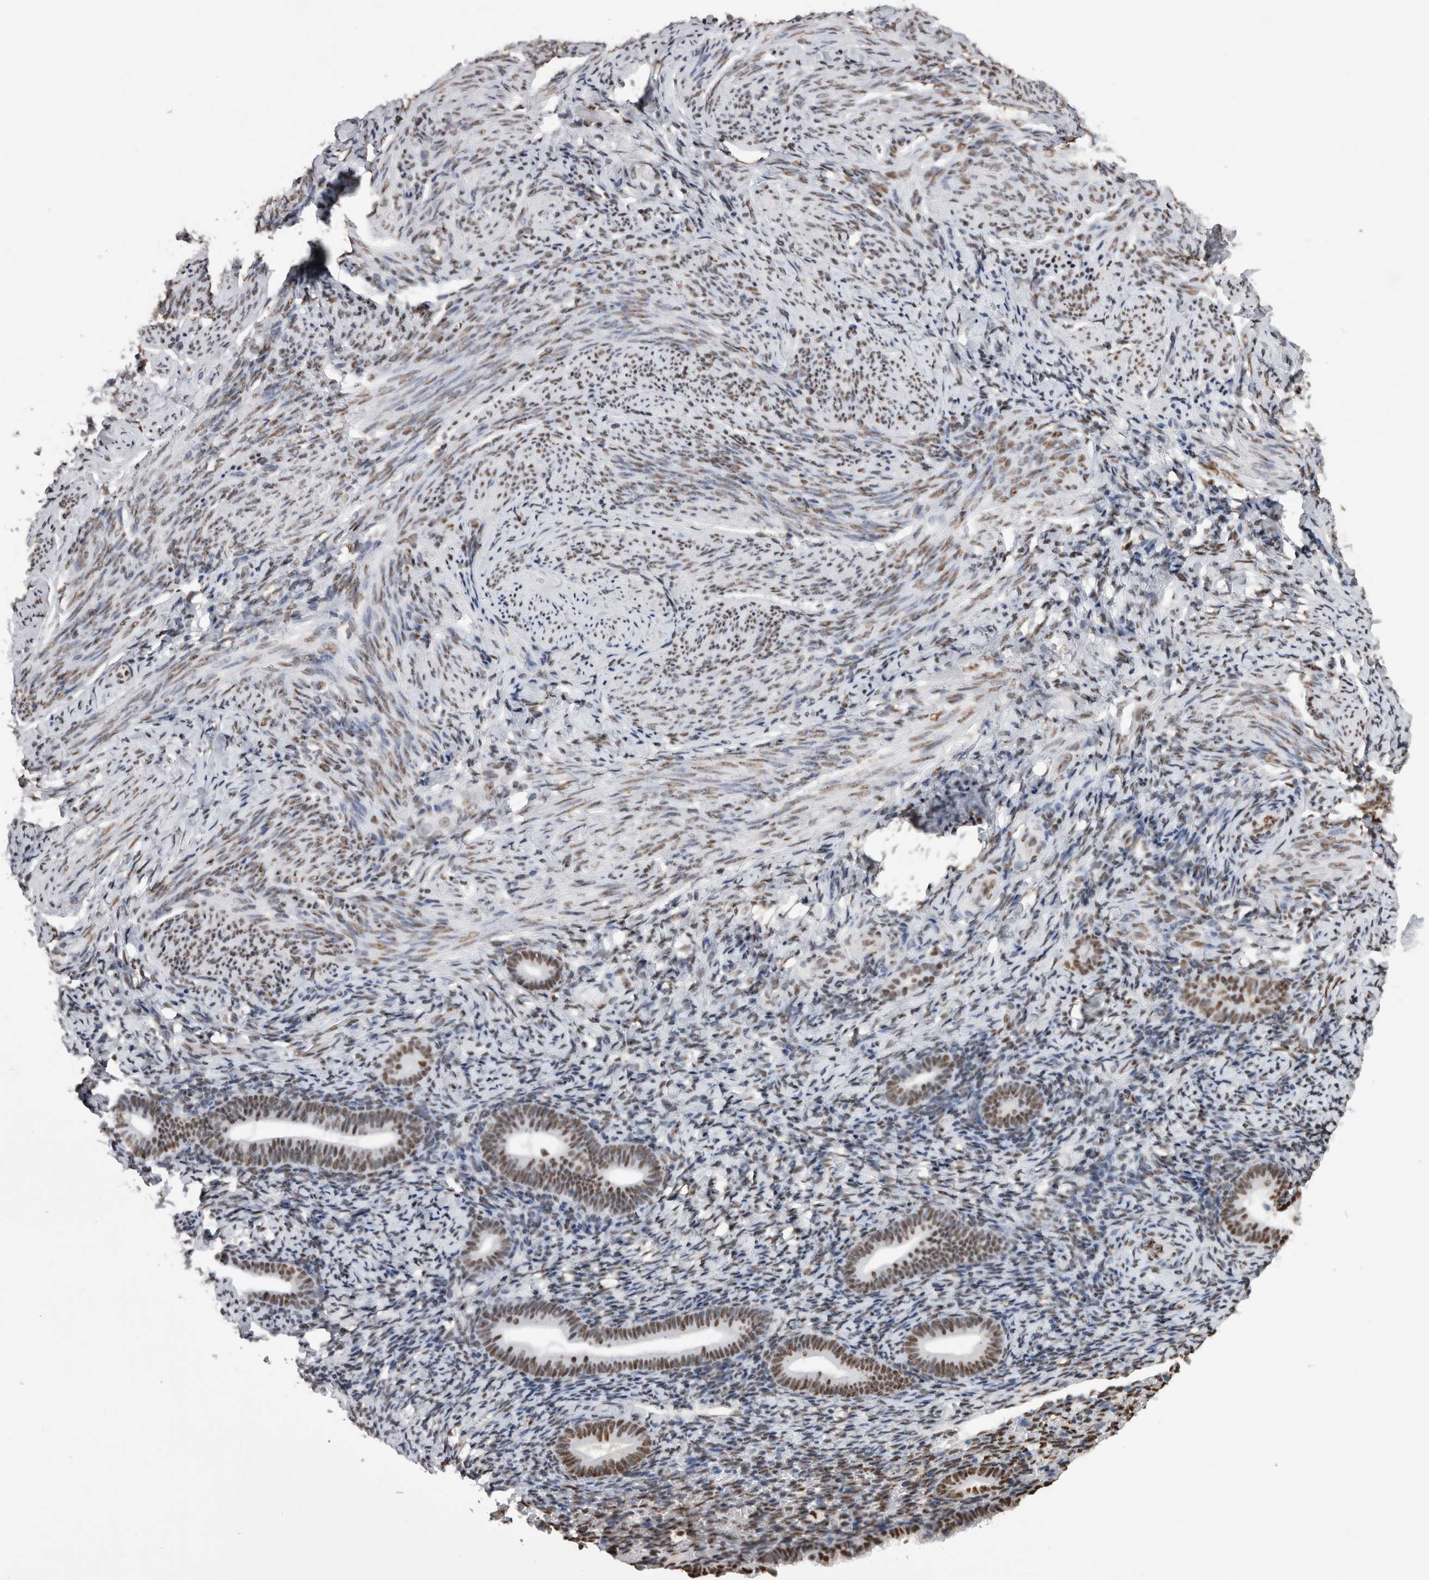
{"staining": {"intensity": "strong", "quantity": "25%-75%", "location": "nuclear"}, "tissue": "endometrium", "cell_type": "Cells in endometrial stroma", "image_type": "normal", "snomed": [{"axis": "morphology", "description": "Normal tissue, NOS"}, {"axis": "topography", "description": "Endometrium"}], "caption": "Protein expression by immunohistochemistry shows strong nuclear positivity in about 25%-75% of cells in endometrial stroma in benign endometrium. Nuclei are stained in blue.", "gene": "ALPK3", "patient": {"sex": "female", "age": 51}}